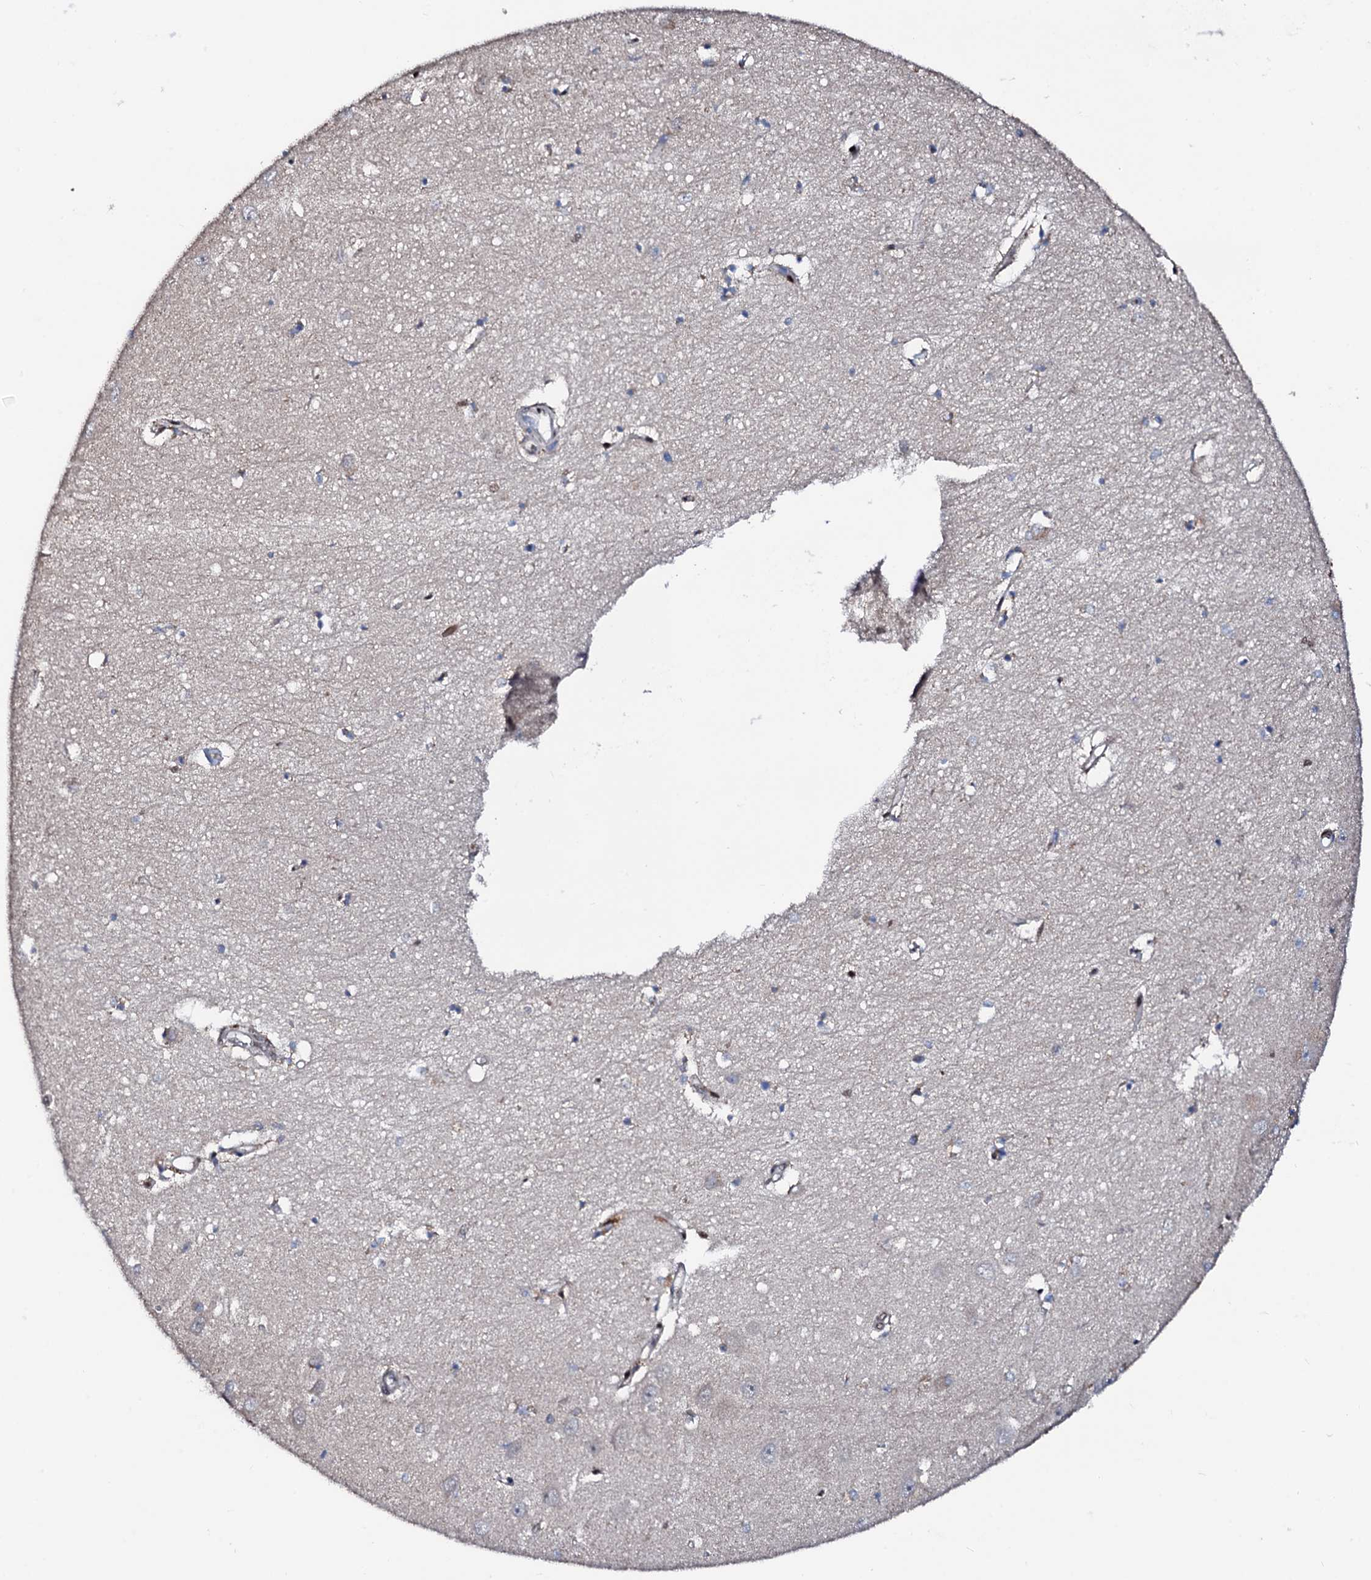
{"staining": {"intensity": "moderate", "quantity": "<25%", "location": "nuclear"}, "tissue": "hippocampus", "cell_type": "Glial cells", "image_type": "normal", "snomed": [{"axis": "morphology", "description": "Normal tissue, NOS"}, {"axis": "topography", "description": "Hippocampus"}], "caption": "Immunohistochemical staining of normal hippocampus demonstrates <25% levels of moderate nuclear protein positivity in approximately <25% of glial cells. (Stains: DAB (3,3'-diaminobenzidine) in brown, nuclei in blue, Microscopy: brightfield microscopy at high magnification).", "gene": "KIF18A", "patient": {"sex": "female", "age": 64}}